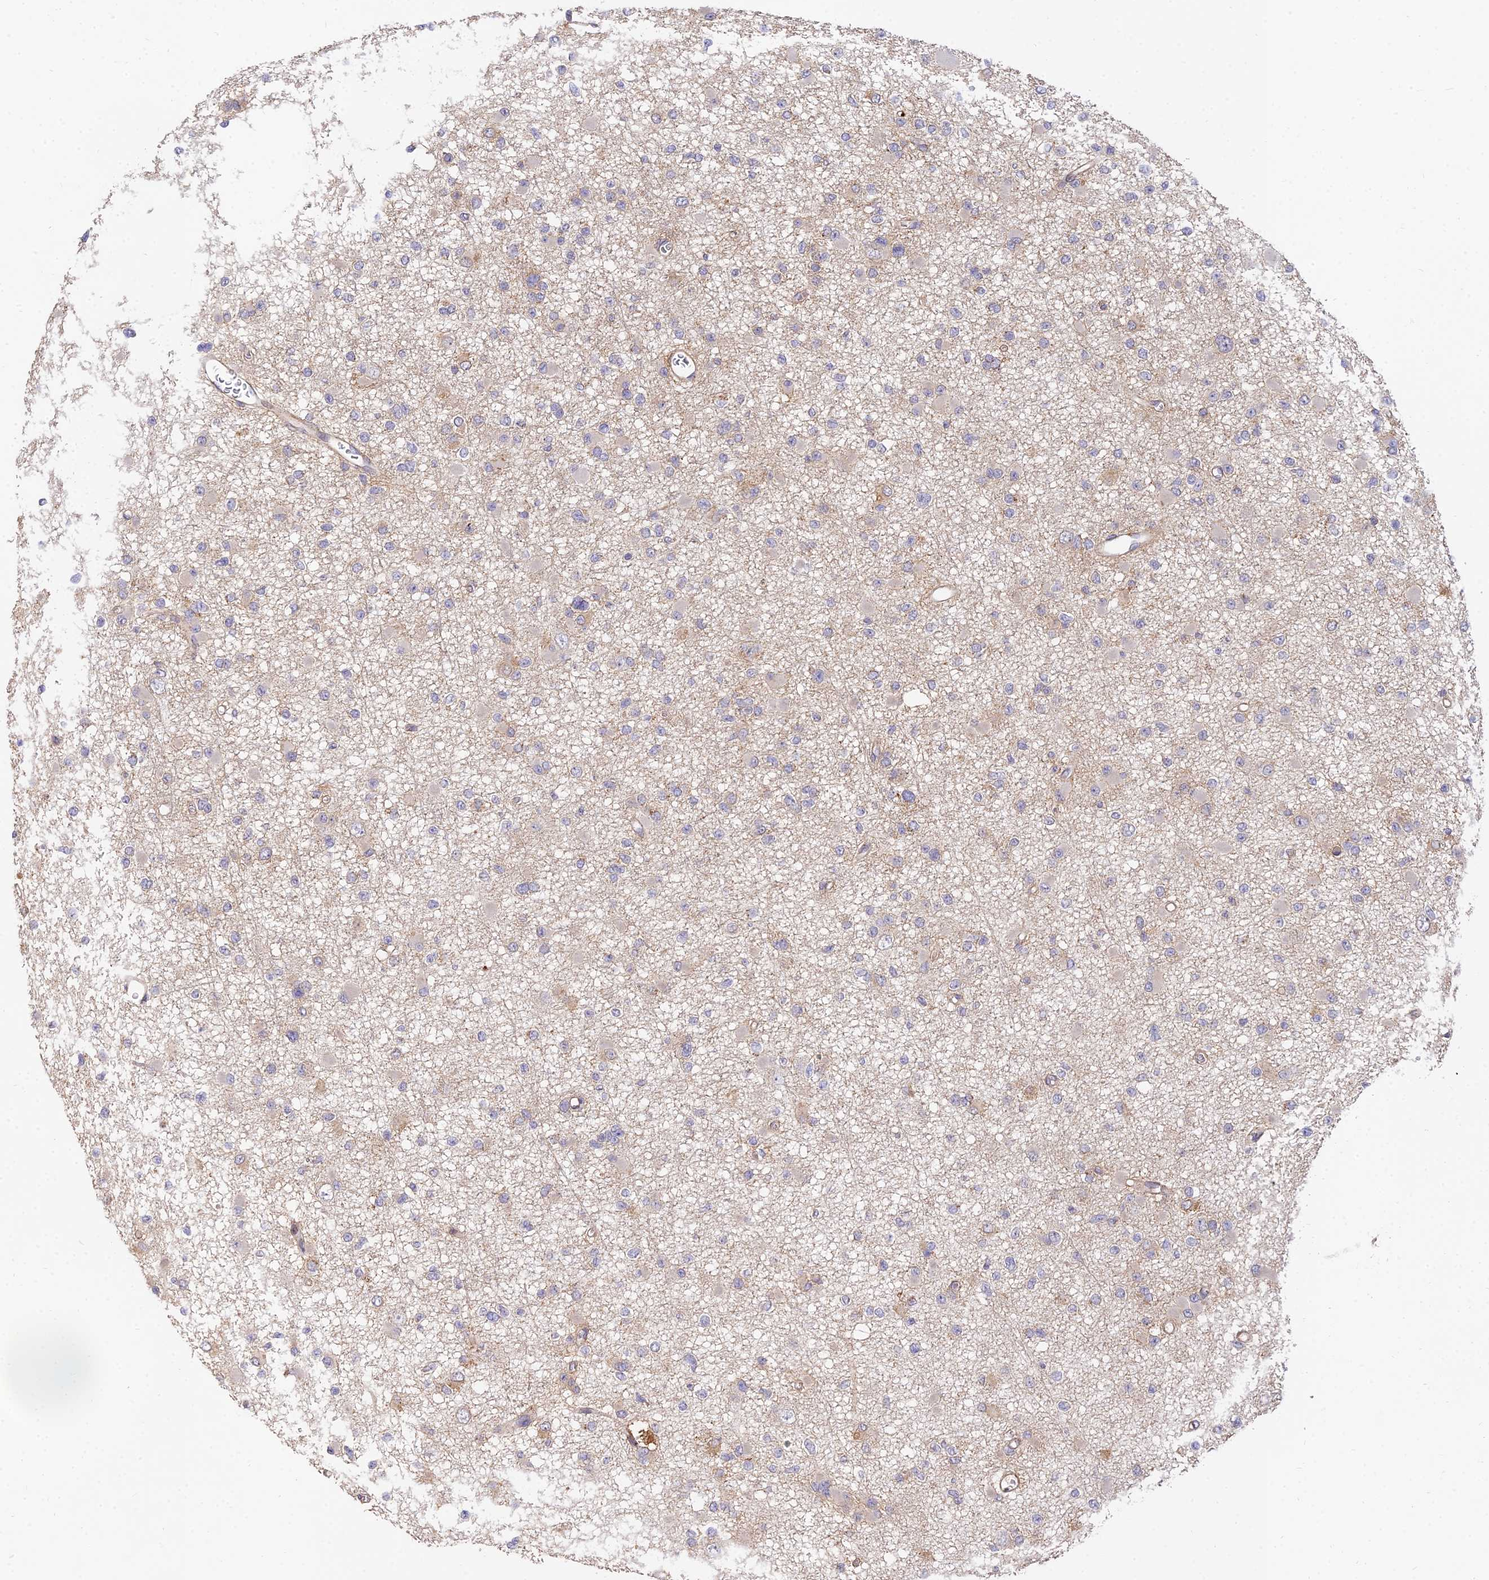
{"staining": {"intensity": "weak", "quantity": "25%-75%", "location": "cytoplasmic/membranous"}, "tissue": "glioma", "cell_type": "Tumor cells", "image_type": "cancer", "snomed": [{"axis": "morphology", "description": "Glioma, malignant, Low grade"}, {"axis": "topography", "description": "Brain"}], "caption": "Immunohistochemistry micrograph of neoplastic tissue: human malignant glioma (low-grade) stained using IHC shows low levels of weak protein expression localized specifically in the cytoplasmic/membranous of tumor cells, appearing as a cytoplasmic/membranous brown color.", "gene": "ARL8B", "patient": {"sex": "female", "age": 22}}